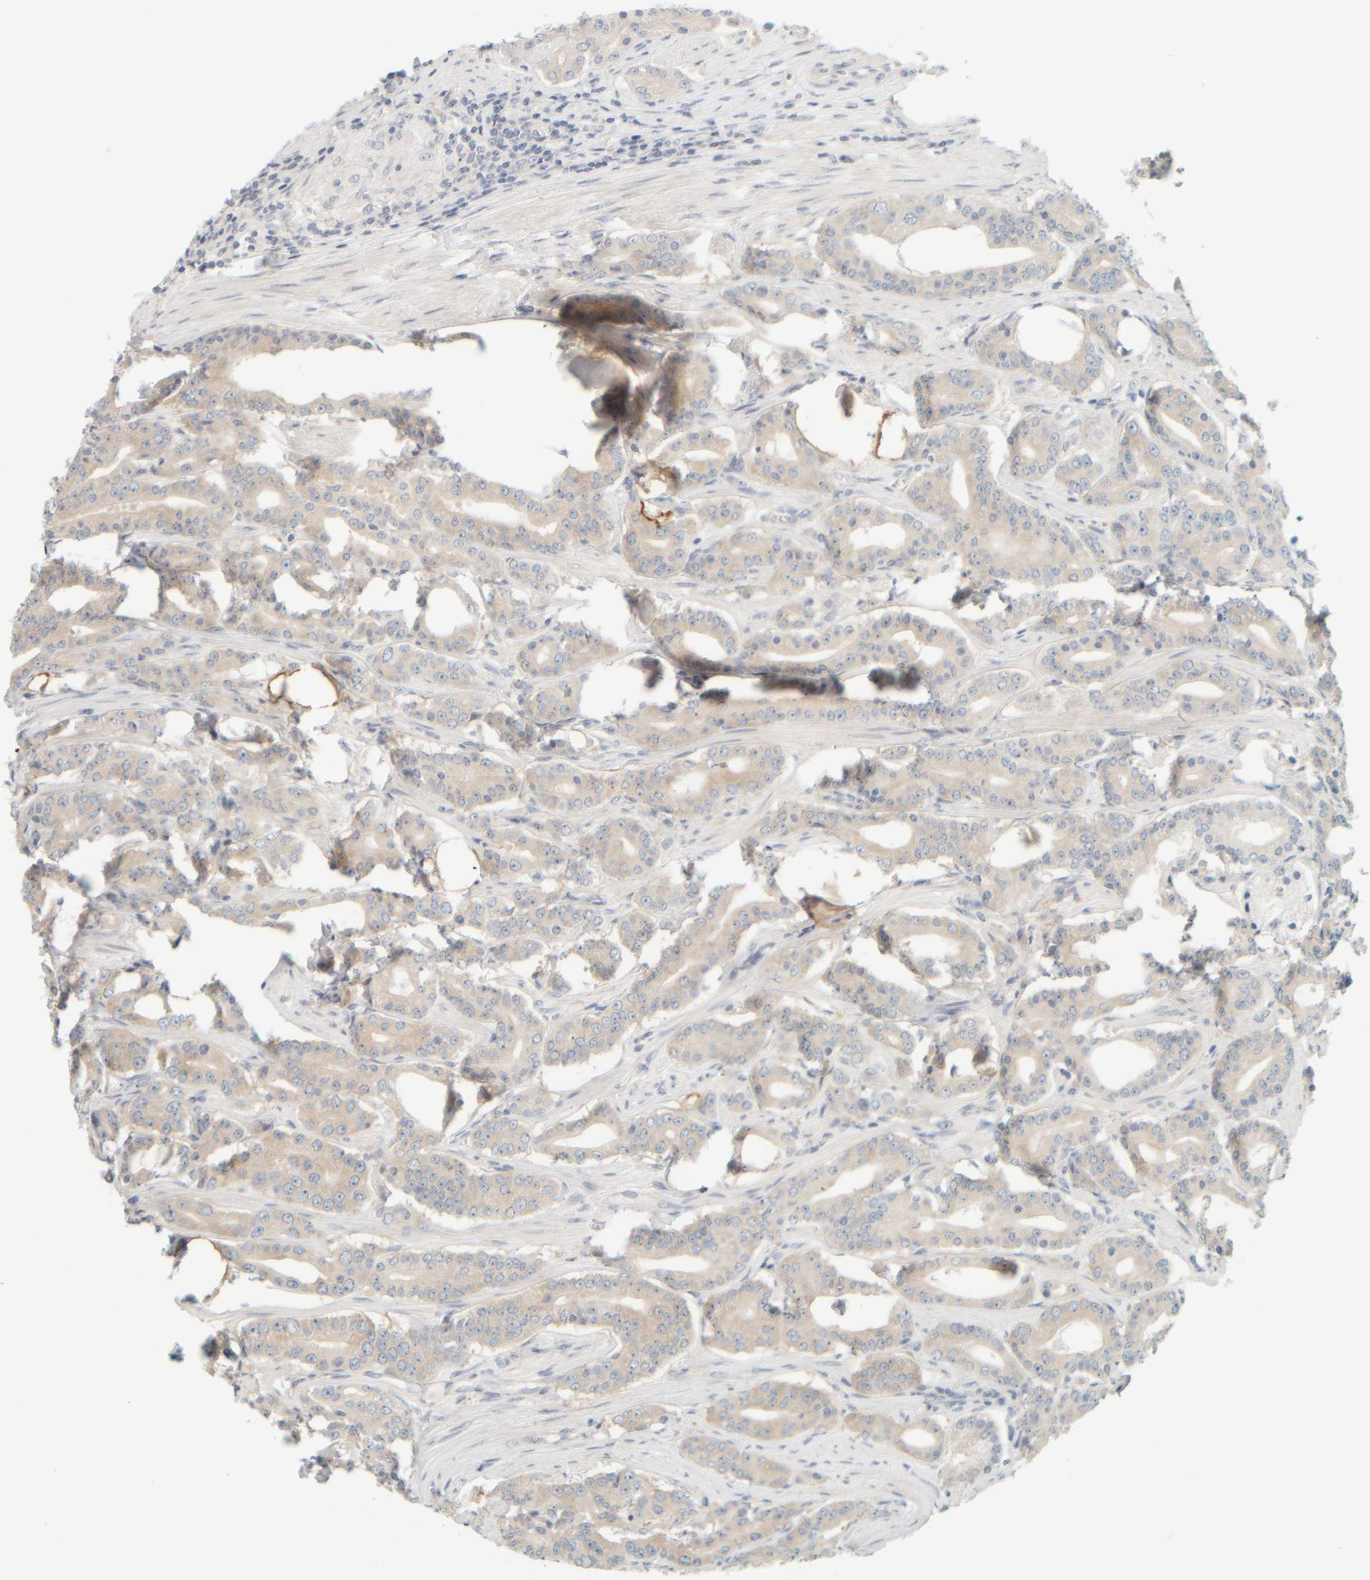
{"staining": {"intensity": "weak", "quantity": "<25%", "location": "cytoplasmic/membranous"}, "tissue": "prostate cancer", "cell_type": "Tumor cells", "image_type": "cancer", "snomed": [{"axis": "morphology", "description": "Adenocarcinoma, High grade"}, {"axis": "topography", "description": "Prostate"}], "caption": "Immunohistochemical staining of human prostate cancer exhibits no significant positivity in tumor cells.", "gene": "PTGES3L-AARSD1", "patient": {"sex": "male", "age": 71}}